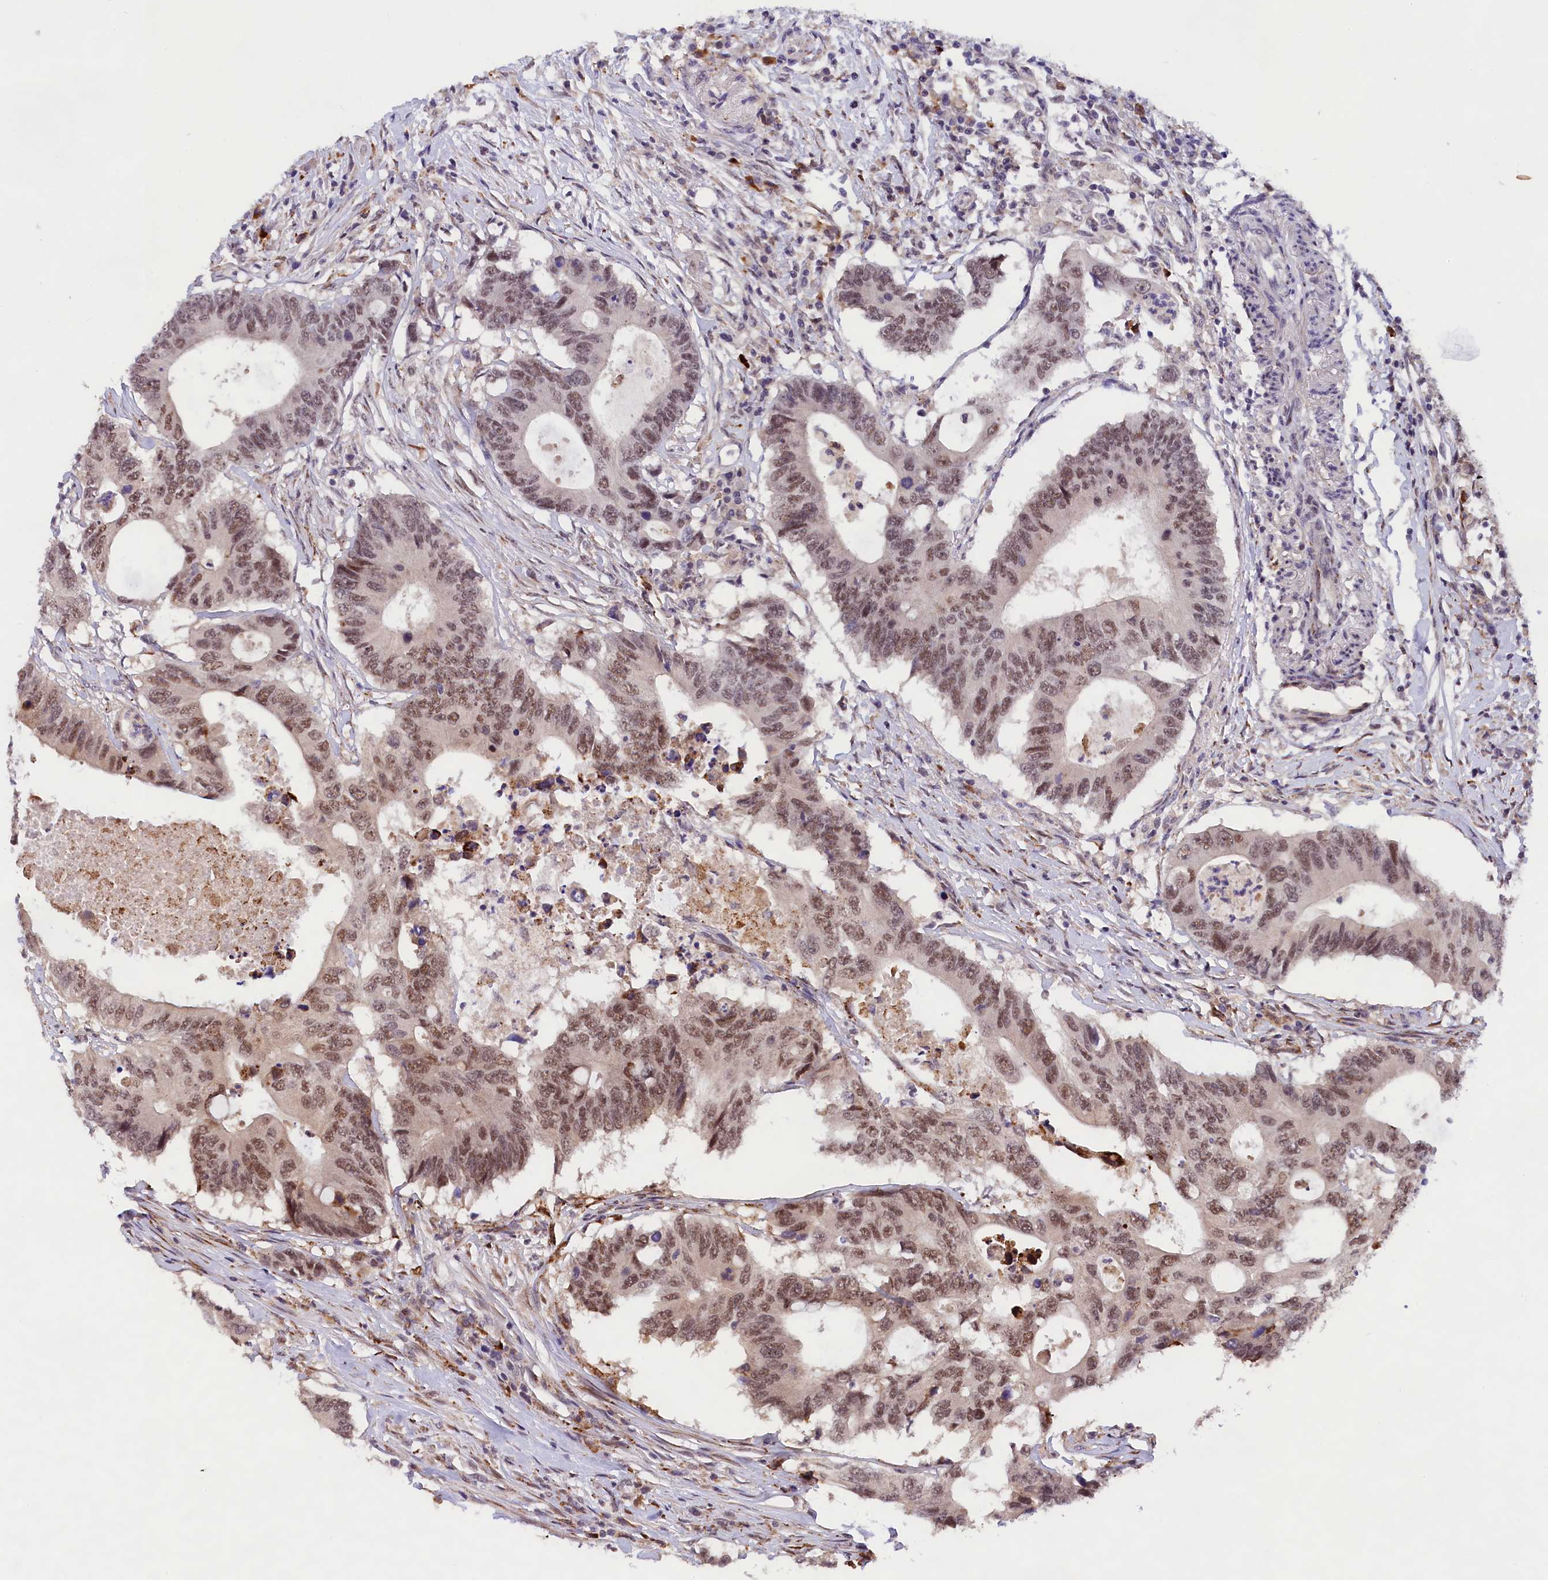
{"staining": {"intensity": "moderate", "quantity": ">75%", "location": "nuclear"}, "tissue": "colorectal cancer", "cell_type": "Tumor cells", "image_type": "cancer", "snomed": [{"axis": "morphology", "description": "Adenocarcinoma, NOS"}, {"axis": "topography", "description": "Colon"}], "caption": "An immunohistochemistry (IHC) photomicrograph of tumor tissue is shown. Protein staining in brown highlights moderate nuclear positivity in colorectal cancer within tumor cells.", "gene": "FBXO45", "patient": {"sex": "male", "age": 71}}